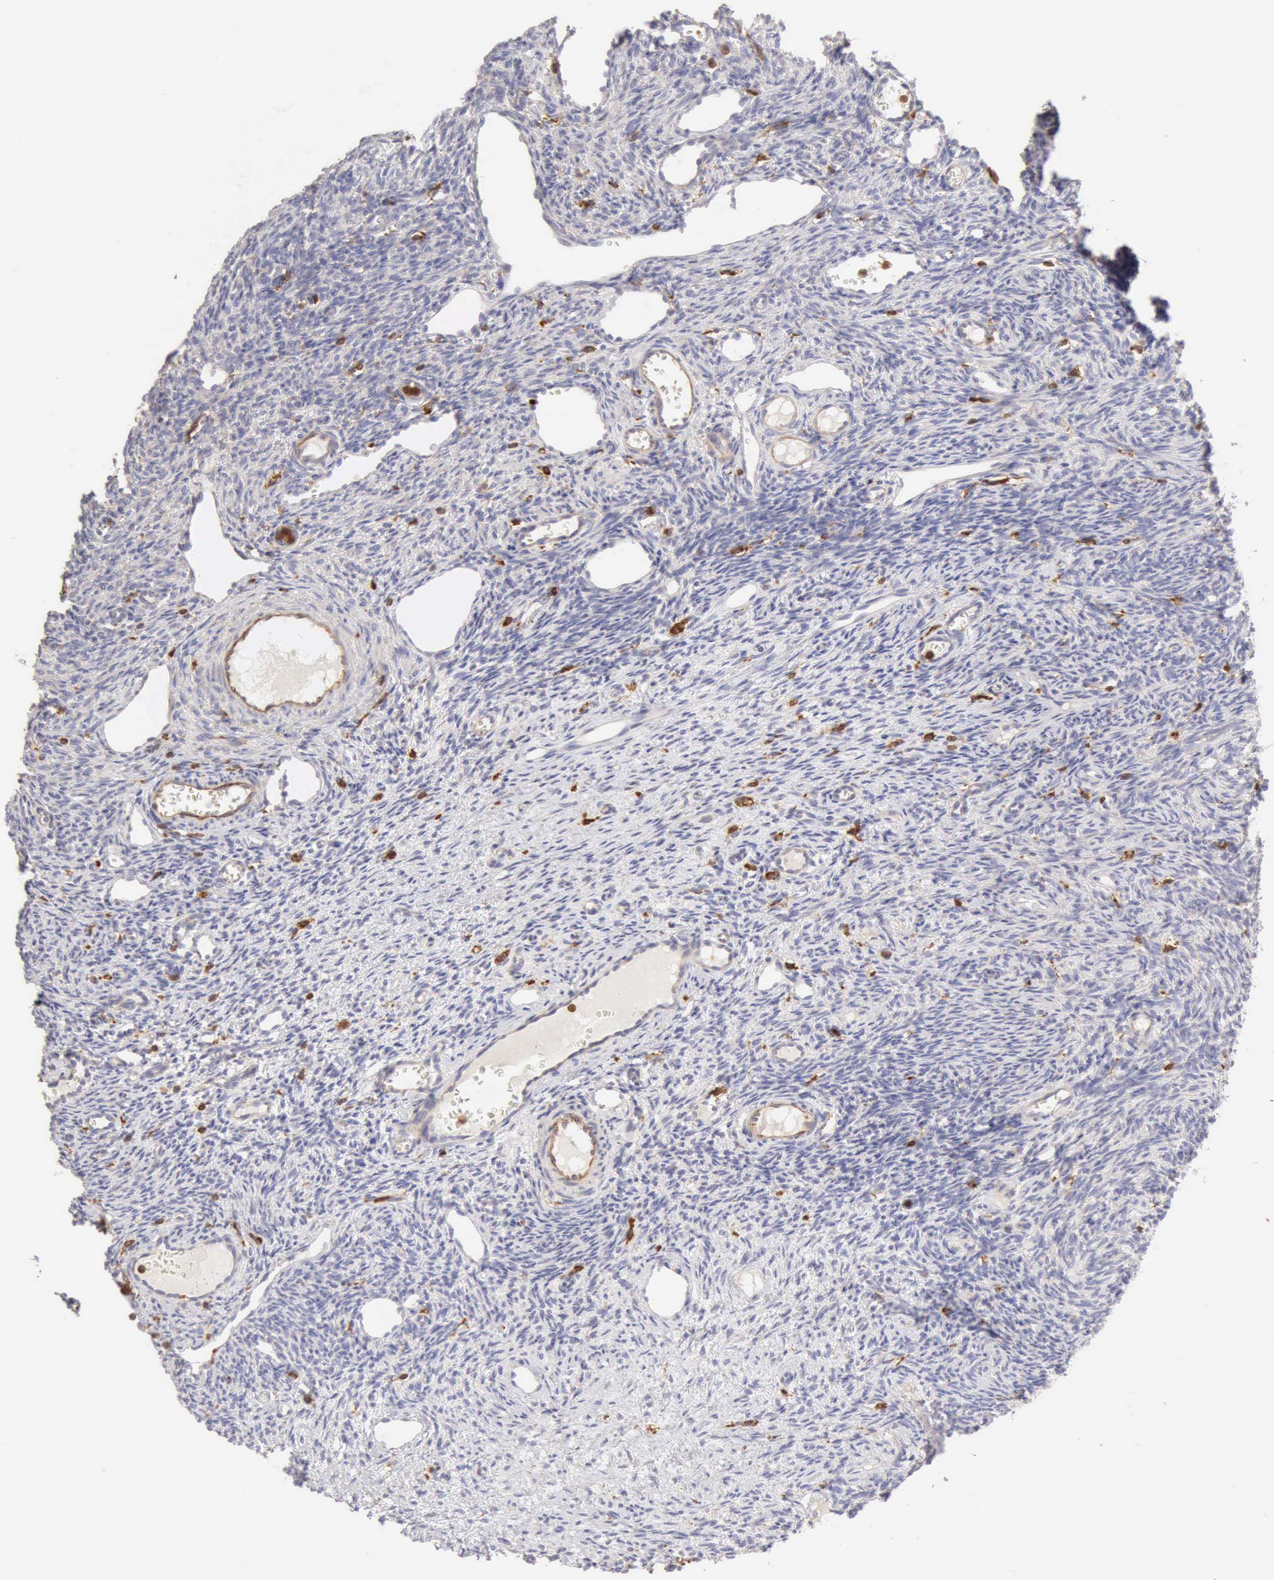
{"staining": {"intensity": "negative", "quantity": "none", "location": "none"}, "tissue": "ovary", "cell_type": "Ovarian stroma cells", "image_type": "normal", "snomed": [{"axis": "morphology", "description": "Normal tissue, NOS"}, {"axis": "topography", "description": "Ovary"}], "caption": "High magnification brightfield microscopy of unremarkable ovary stained with DAB (3,3'-diaminobenzidine) (brown) and counterstained with hematoxylin (blue): ovarian stroma cells show no significant staining. Nuclei are stained in blue.", "gene": "ARHGAP4", "patient": {"sex": "female", "age": 33}}